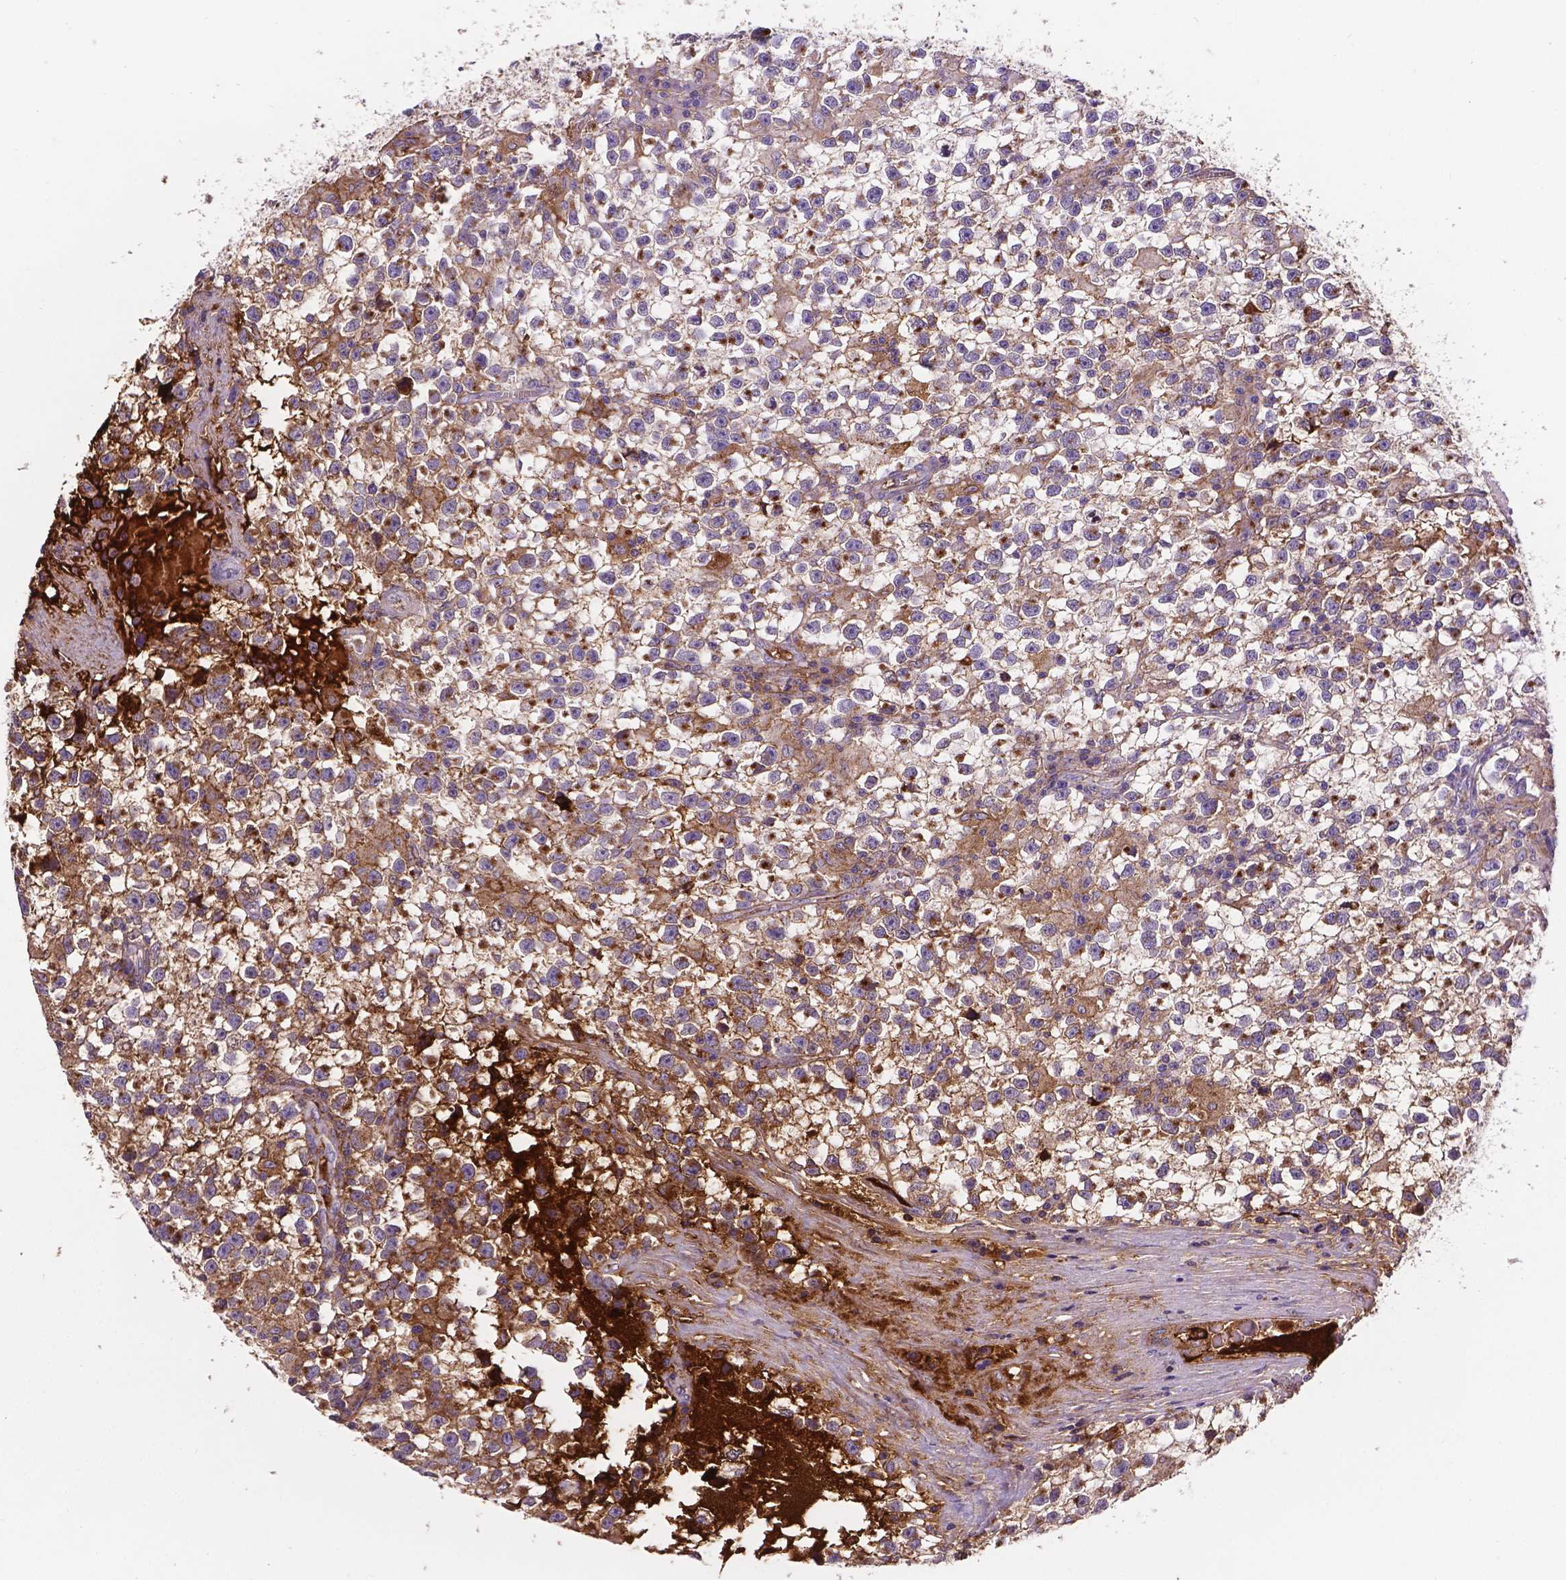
{"staining": {"intensity": "moderate", "quantity": "25%-75%", "location": "cytoplasmic/membranous"}, "tissue": "testis cancer", "cell_type": "Tumor cells", "image_type": "cancer", "snomed": [{"axis": "morphology", "description": "Seminoma, NOS"}, {"axis": "topography", "description": "Testis"}], "caption": "A brown stain labels moderate cytoplasmic/membranous positivity of a protein in seminoma (testis) tumor cells. (Stains: DAB in brown, nuclei in blue, Microscopy: brightfield microscopy at high magnification).", "gene": "APOE", "patient": {"sex": "male", "age": 31}}